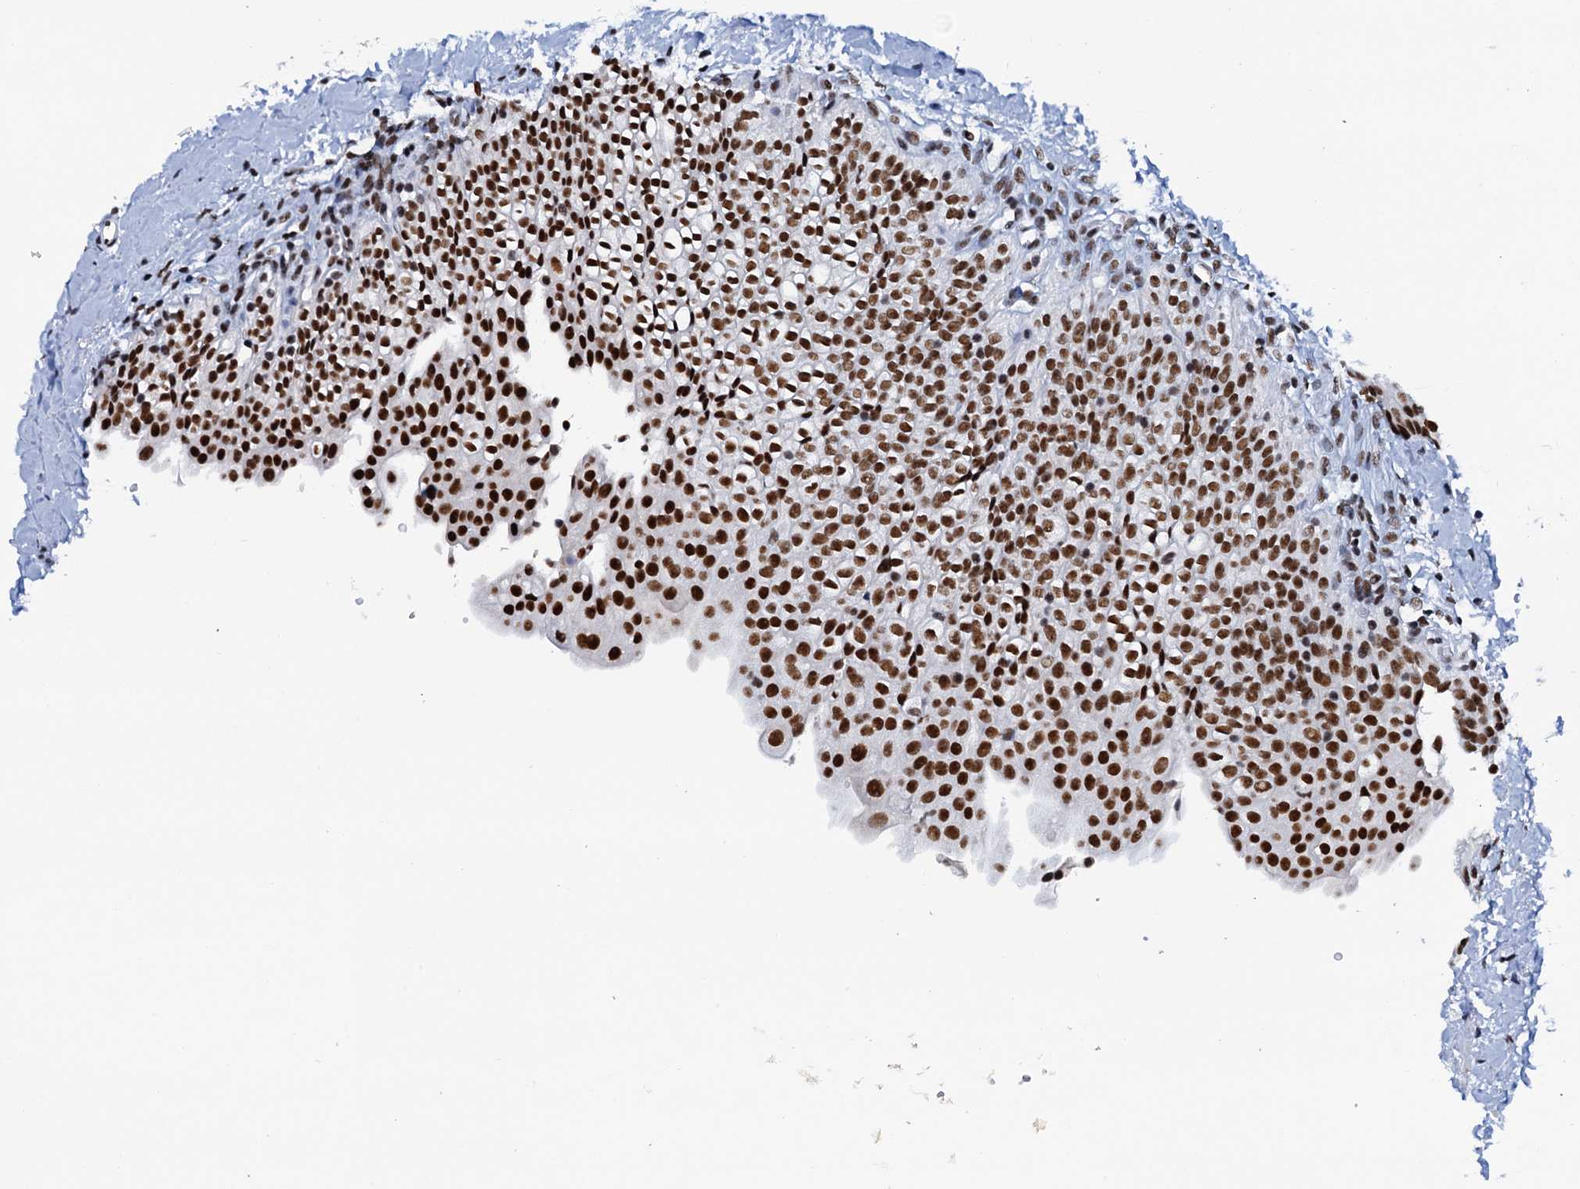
{"staining": {"intensity": "strong", "quantity": ">75%", "location": "nuclear"}, "tissue": "urinary bladder", "cell_type": "Urothelial cells", "image_type": "normal", "snomed": [{"axis": "morphology", "description": "Normal tissue, NOS"}, {"axis": "topography", "description": "Urinary bladder"}], "caption": "Approximately >75% of urothelial cells in normal human urinary bladder reveal strong nuclear protein expression as visualized by brown immunohistochemical staining.", "gene": "SLTM", "patient": {"sex": "male", "age": 55}}